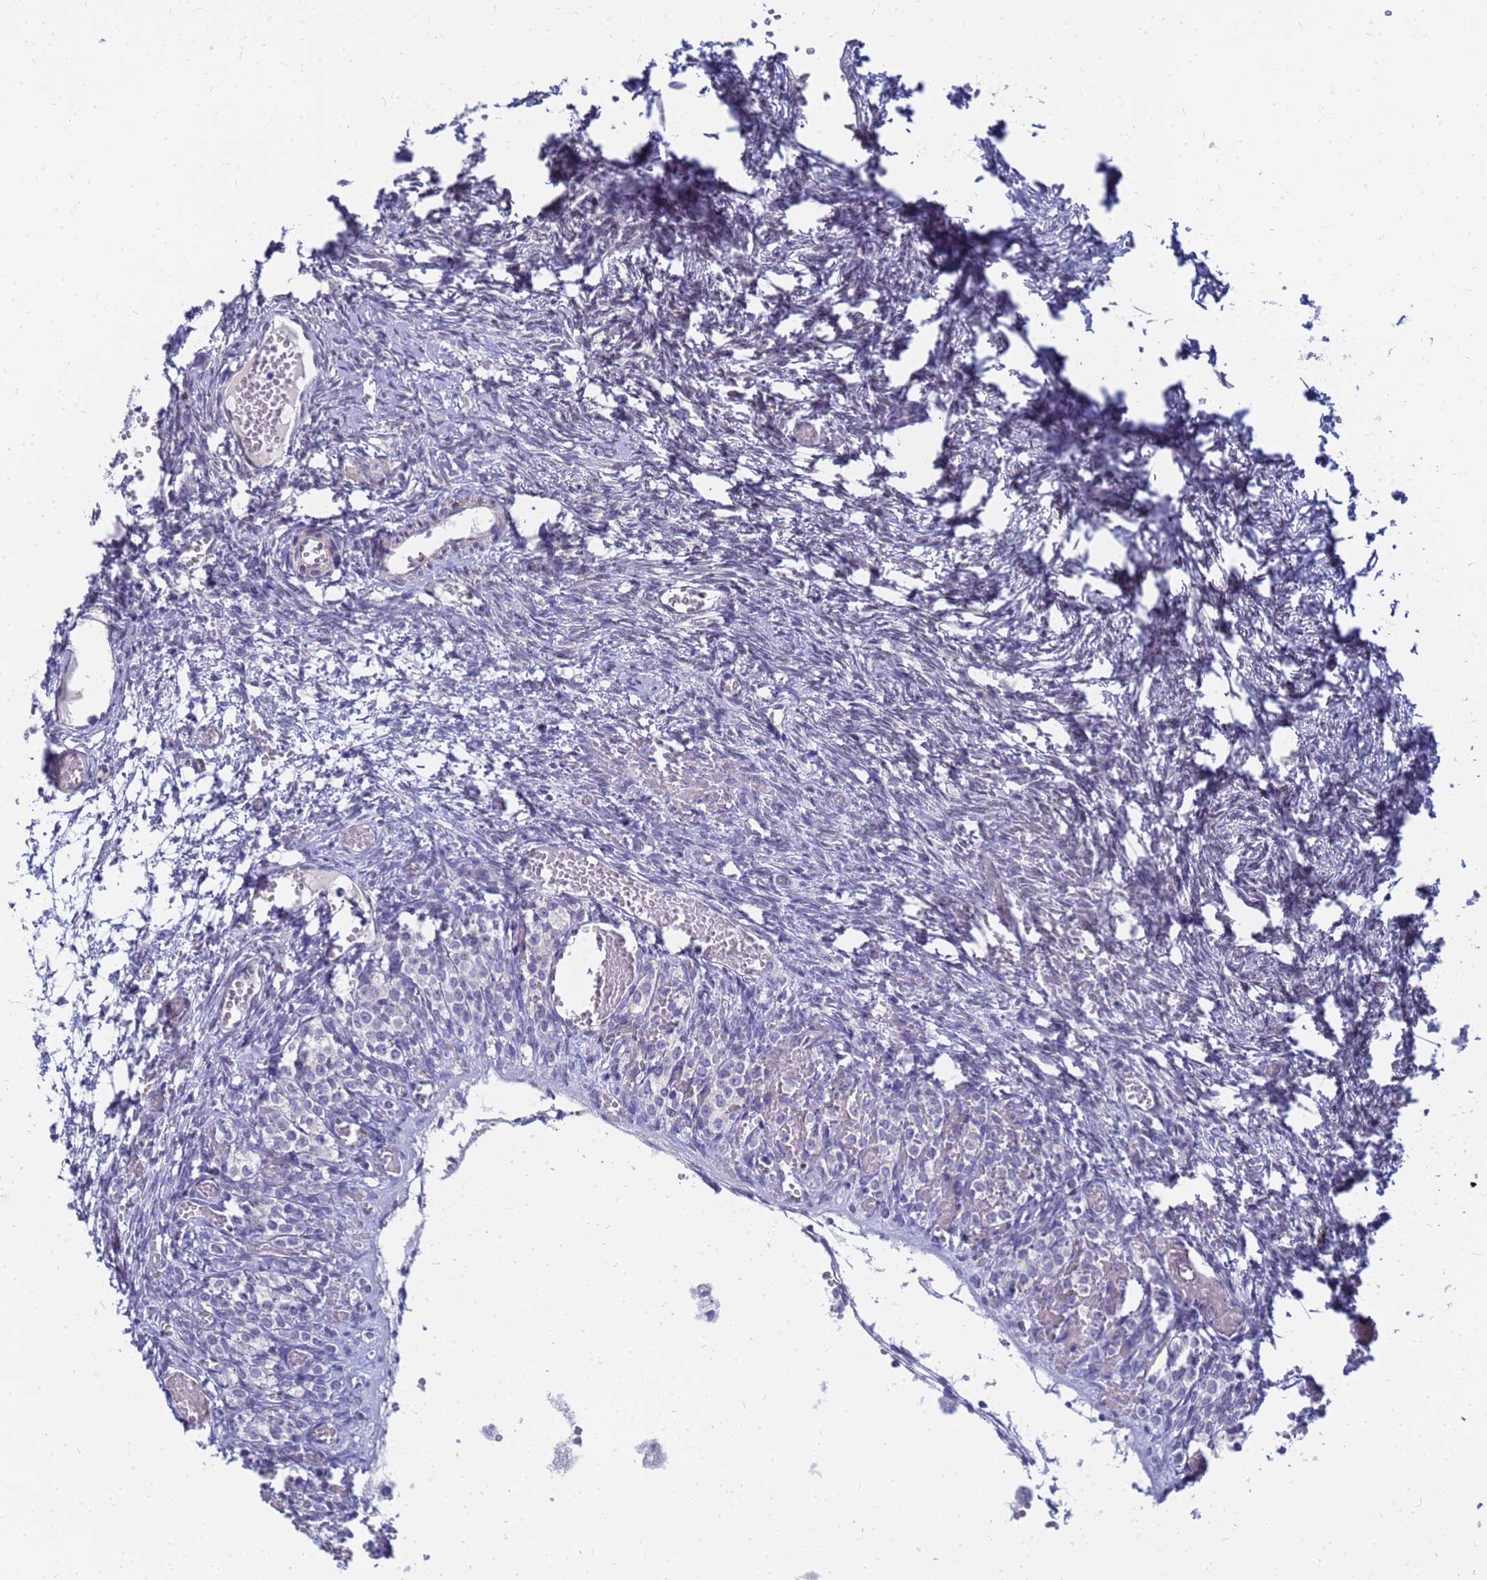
{"staining": {"intensity": "negative", "quantity": "none", "location": "none"}, "tissue": "ovary", "cell_type": "Follicle cells", "image_type": "normal", "snomed": [{"axis": "morphology", "description": "Adenocarcinoma, NOS"}, {"axis": "topography", "description": "Endometrium"}], "caption": "Photomicrograph shows no protein staining in follicle cells of unremarkable ovary. (Immunohistochemistry, brightfield microscopy, high magnification).", "gene": "FAM166B", "patient": {"sex": "female", "age": 32}}